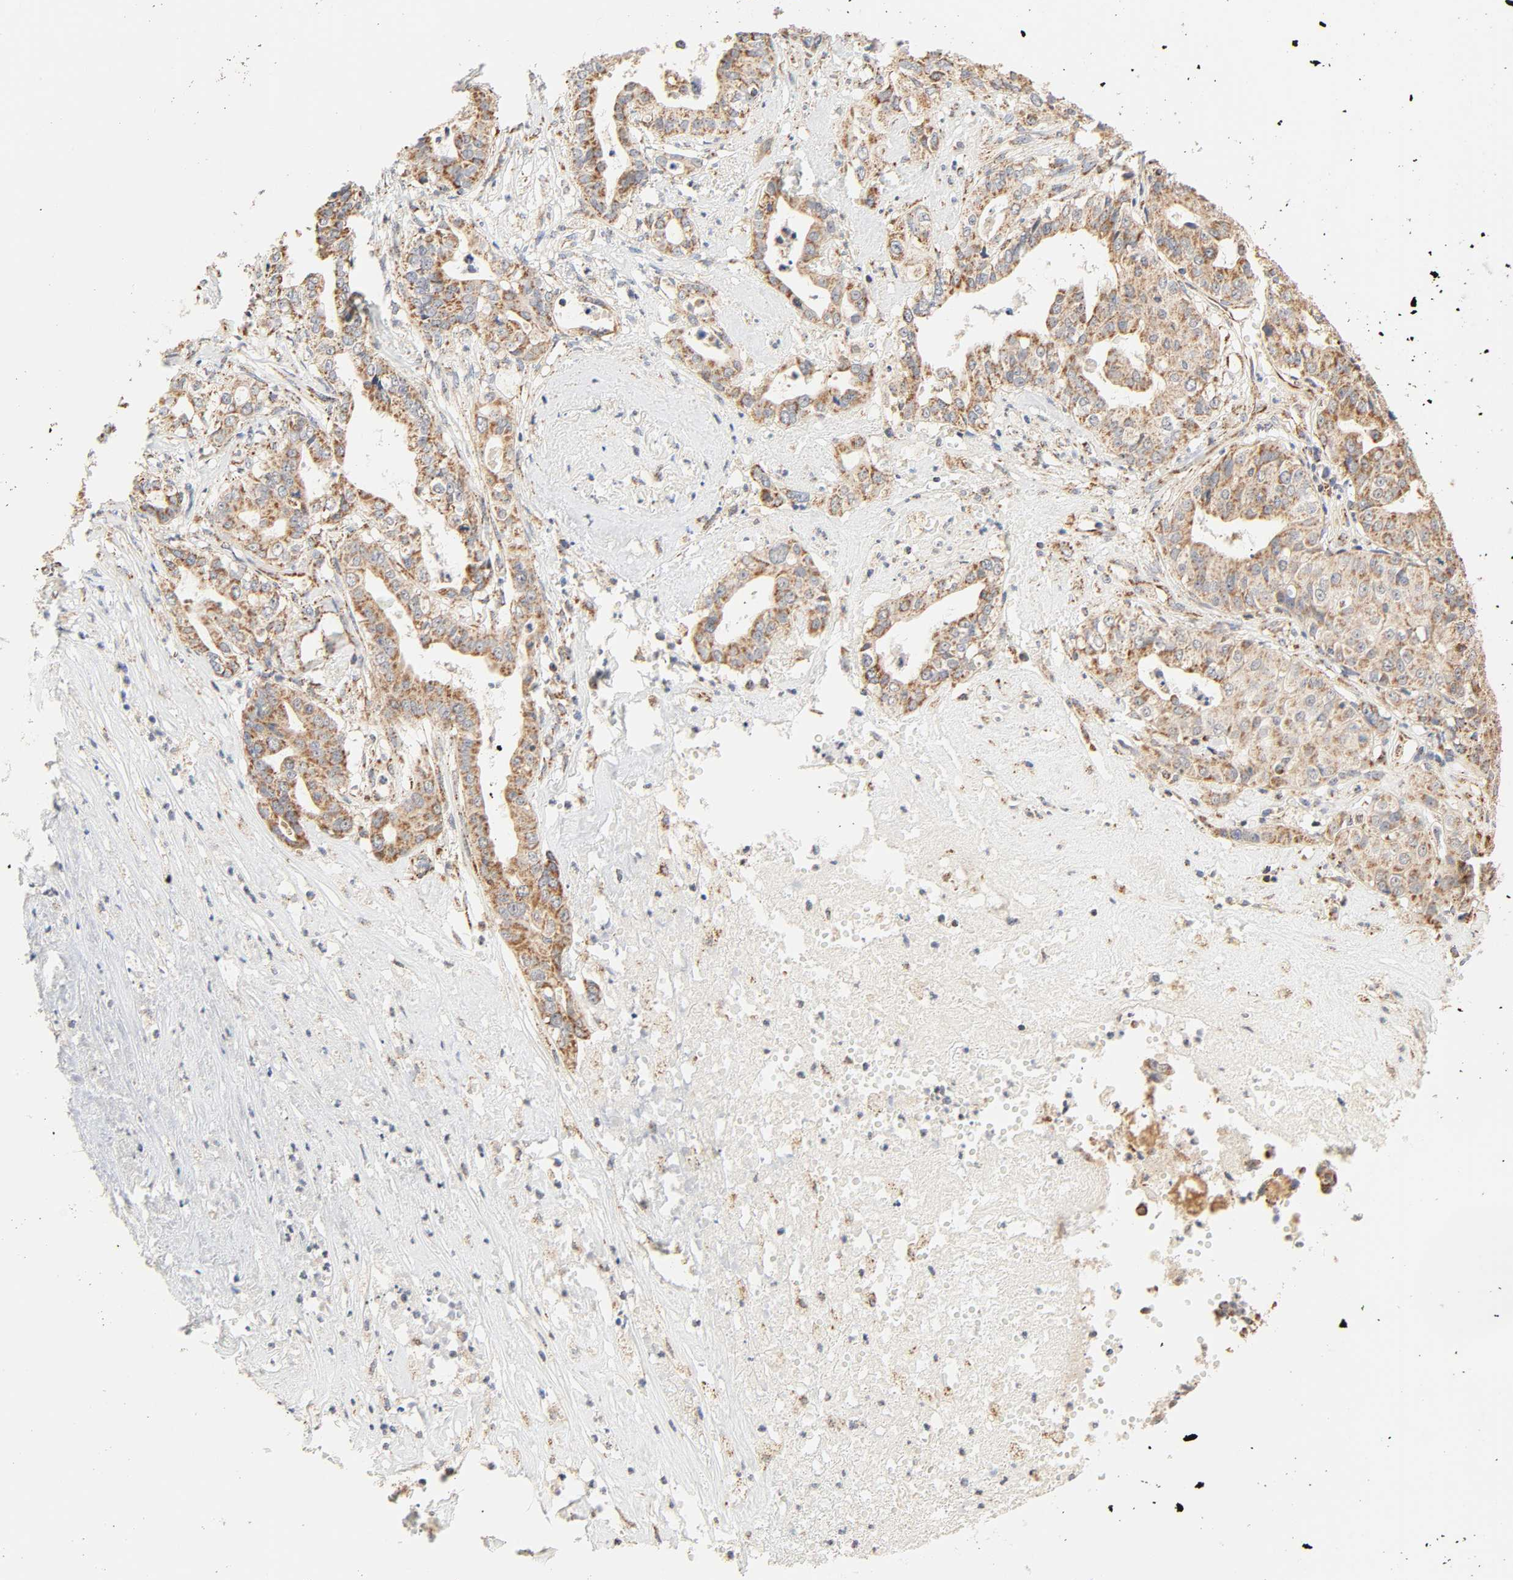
{"staining": {"intensity": "moderate", "quantity": ">75%", "location": "cytoplasmic/membranous"}, "tissue": "liver cancer", "cell_type": "Tumor cells", "image_type": "cancer", "snomed": [{"axis": "morphology", "description": "Cholangiocarcinoma"}, {"axis": "topography", "description": "Liver"}], "caption": "This micrograph reveals IHC staining of human liver cancer, with medium moderate cytoplasmic/membranous positivity in about >75% of tumor cells.", "gene": "ZMAT5", "patient": {"sex": "female", "age": 61}}